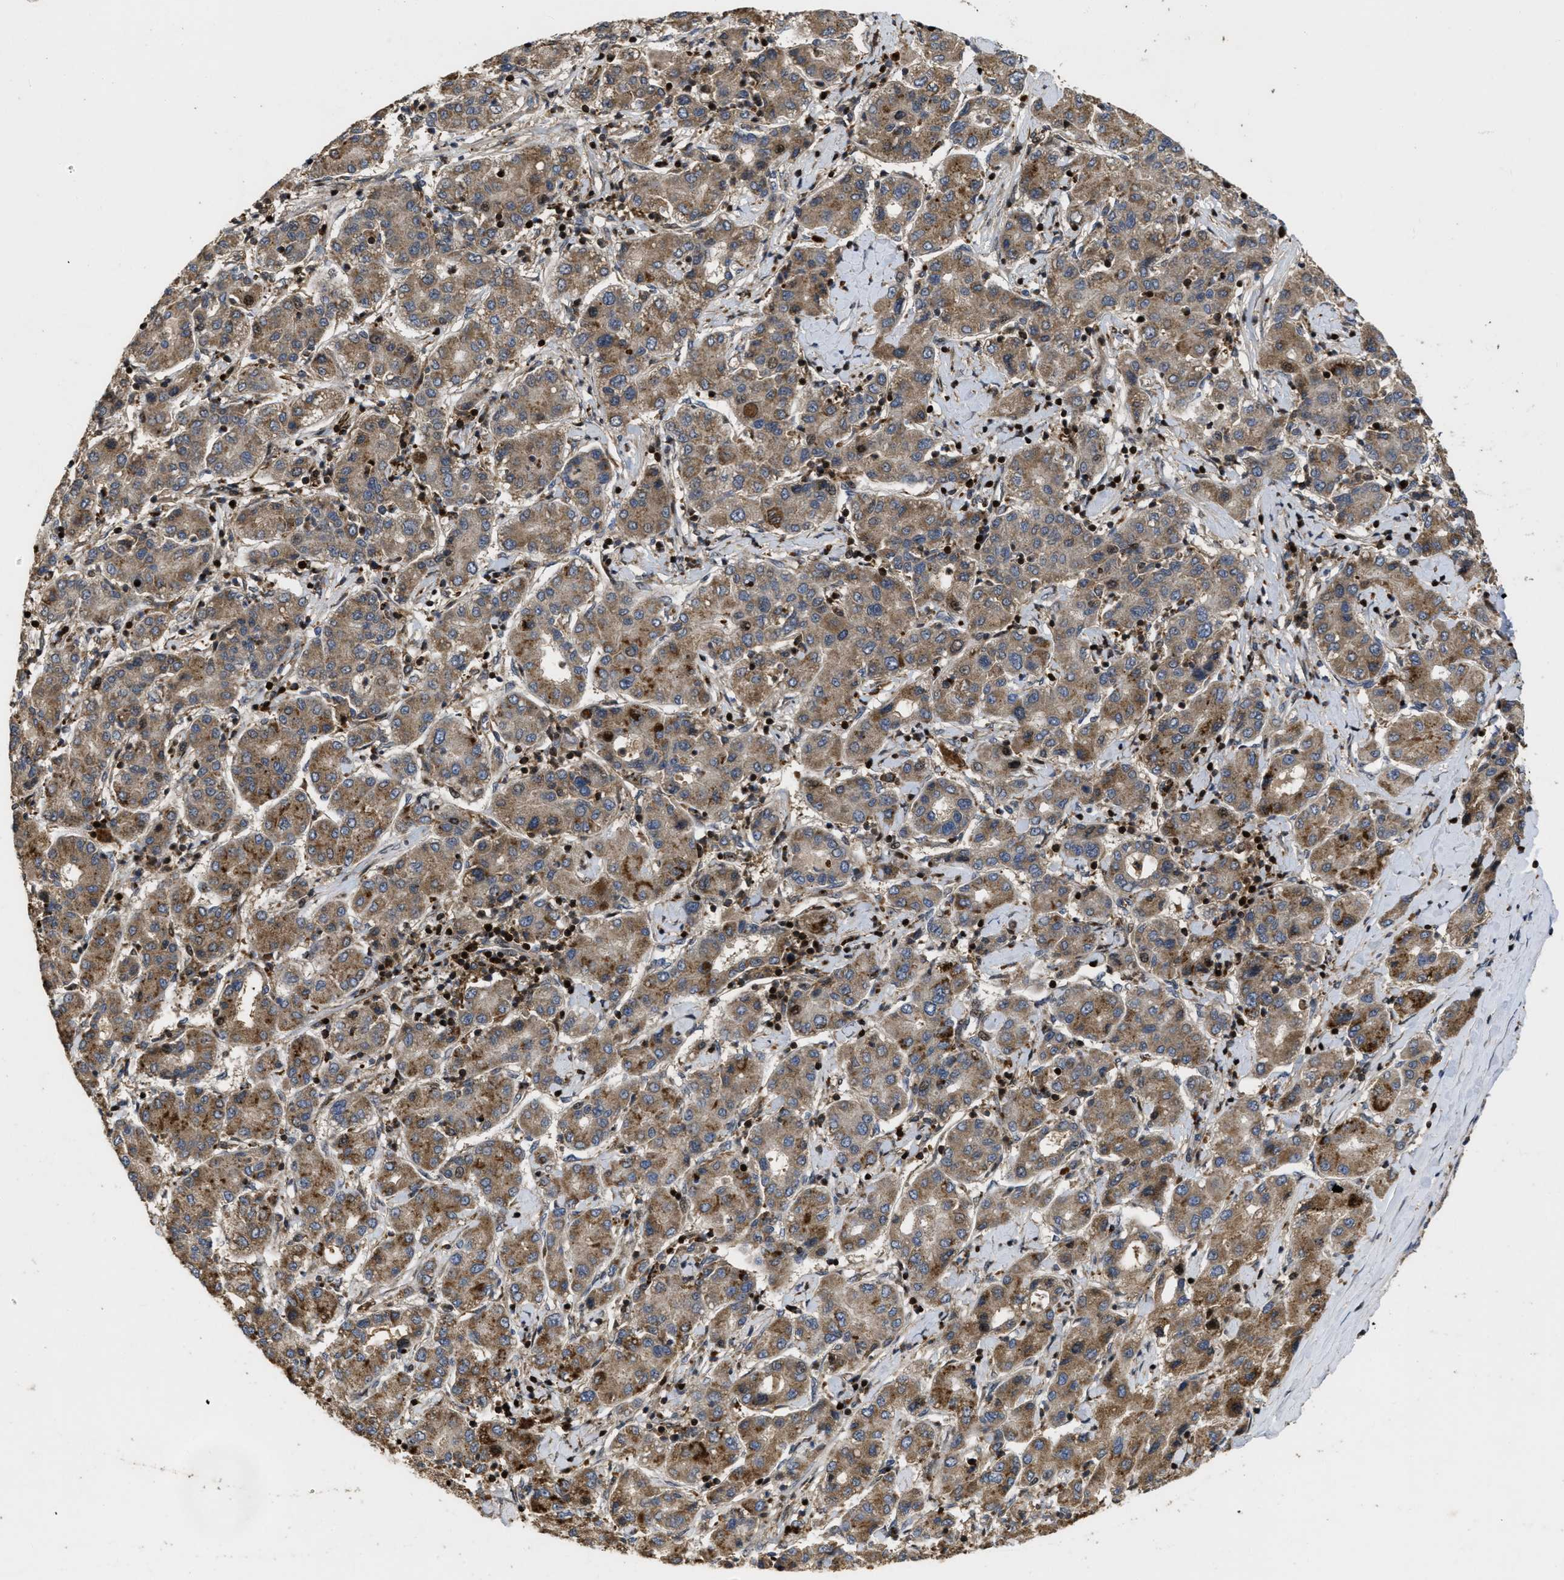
{"staining": {"intensity": "moderate", "quantity": ">75%", "location": "cytoplasmic/membranous"}, "tissue": "liver cancer", "cell_type": "Tumor cells", "image_type": "cancer", "snomed": [{"axis": "morphology", "description": "Carcinoma, Hepatocellular, NOS"}, {"axis": "topography", "description": "Liver"}], "caption": "Immunohistochemical staining of human hepatocellular carcinoma (liver) exhibits medium levels of moderate cytoplasmic/membranous expression in about >75% of tumor cells.", "gene": "CBR3", "patient": {"sex": "male", "age": 65}}